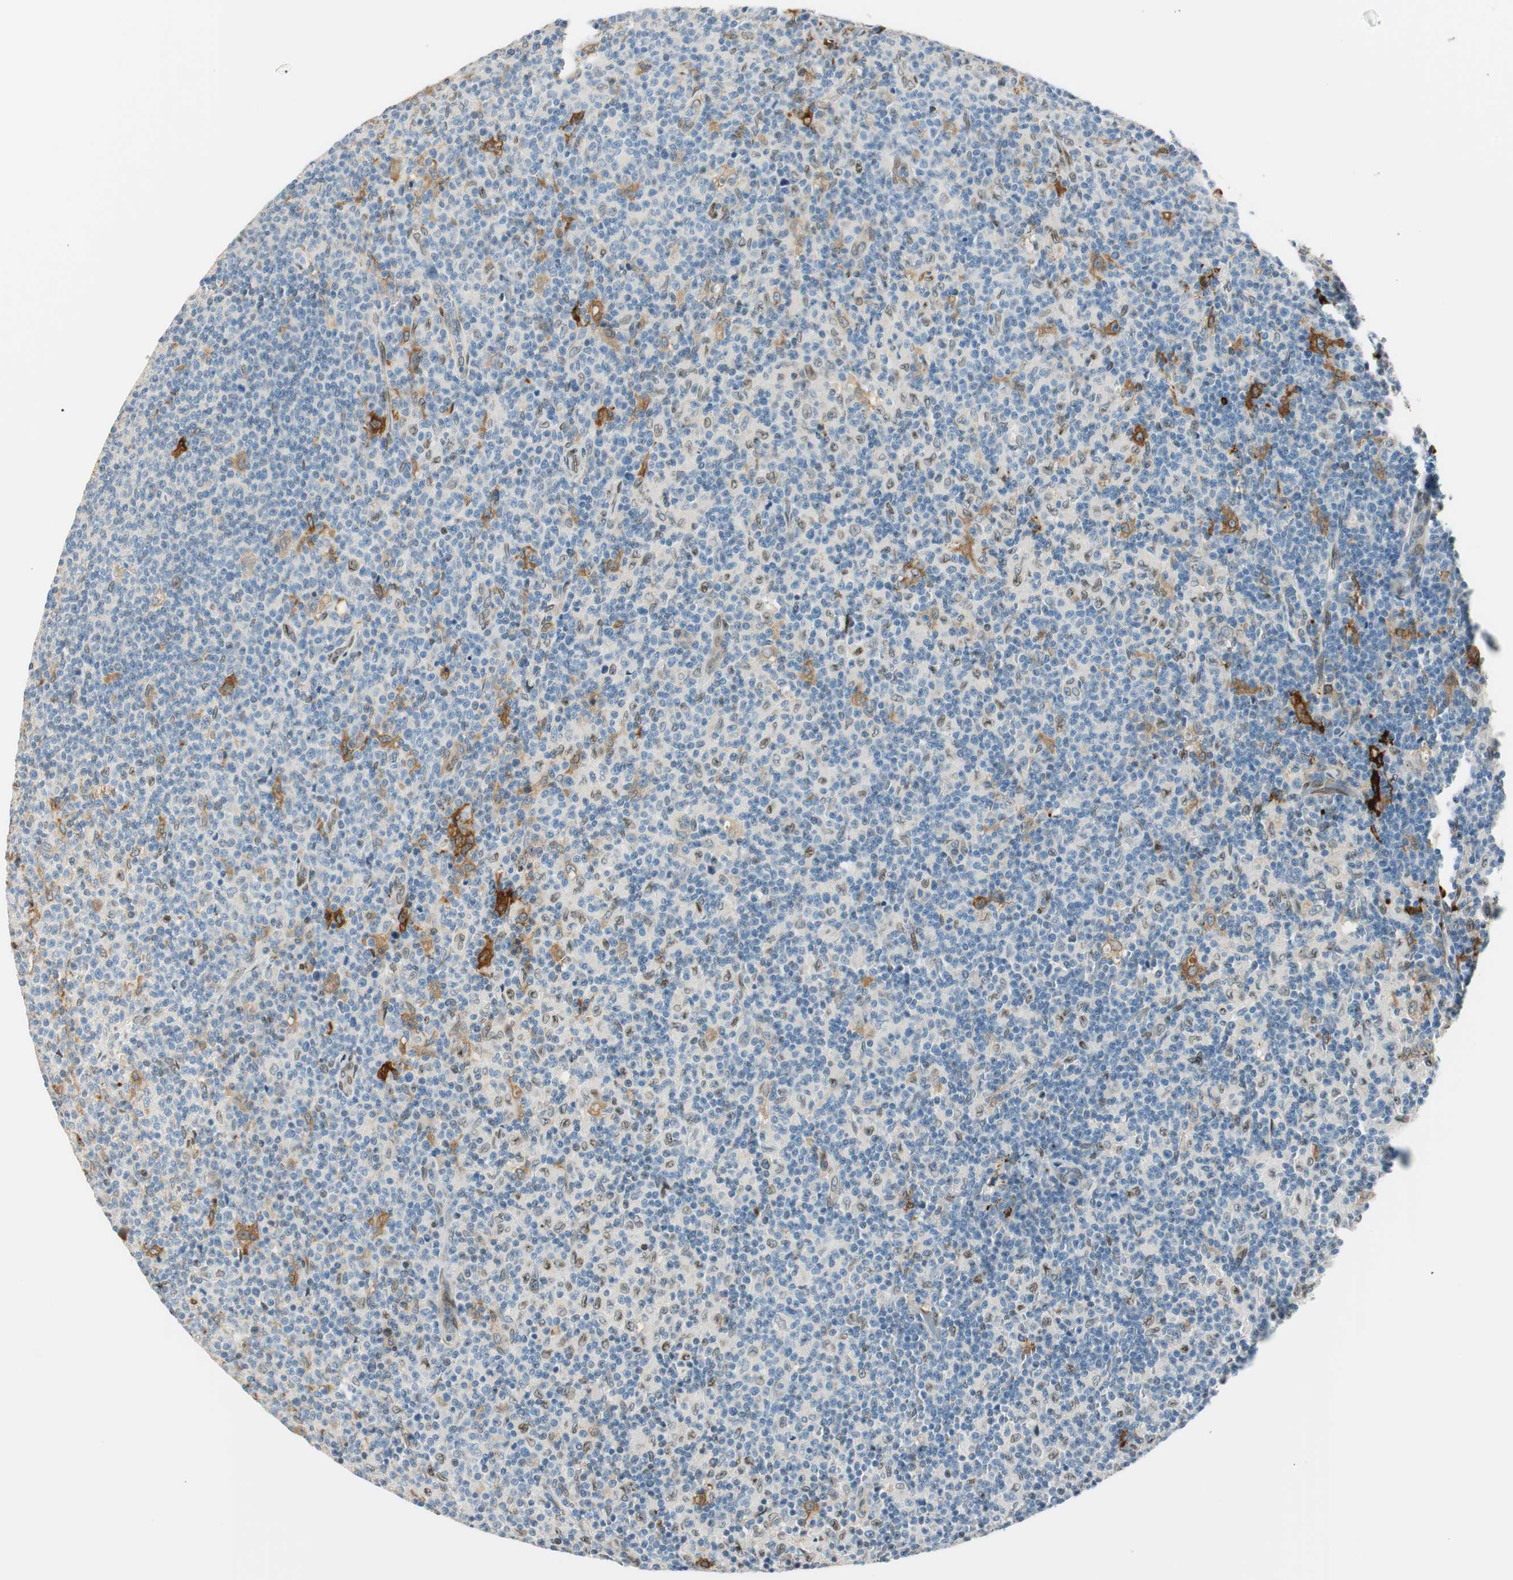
{"staining": {"intensity": "negative", "quantity": "none", "location": "none"}, "tissue": "lymph node", "cell_type": "Germinal center cells", "image_type": "normal", "snomed": [{"axis": "morphology", "description": "Normal tissue, NOS"}, {"axis": "morphology", "description": "Inflammation, NOS"}, {"axis": "topography", "description": "Lymph node"}], "caption": "Image shows no protein expression in germinal center cells of normal lymph node.", "gene": "TMEM260", "patient": {"sex": "male", "age": 55}}